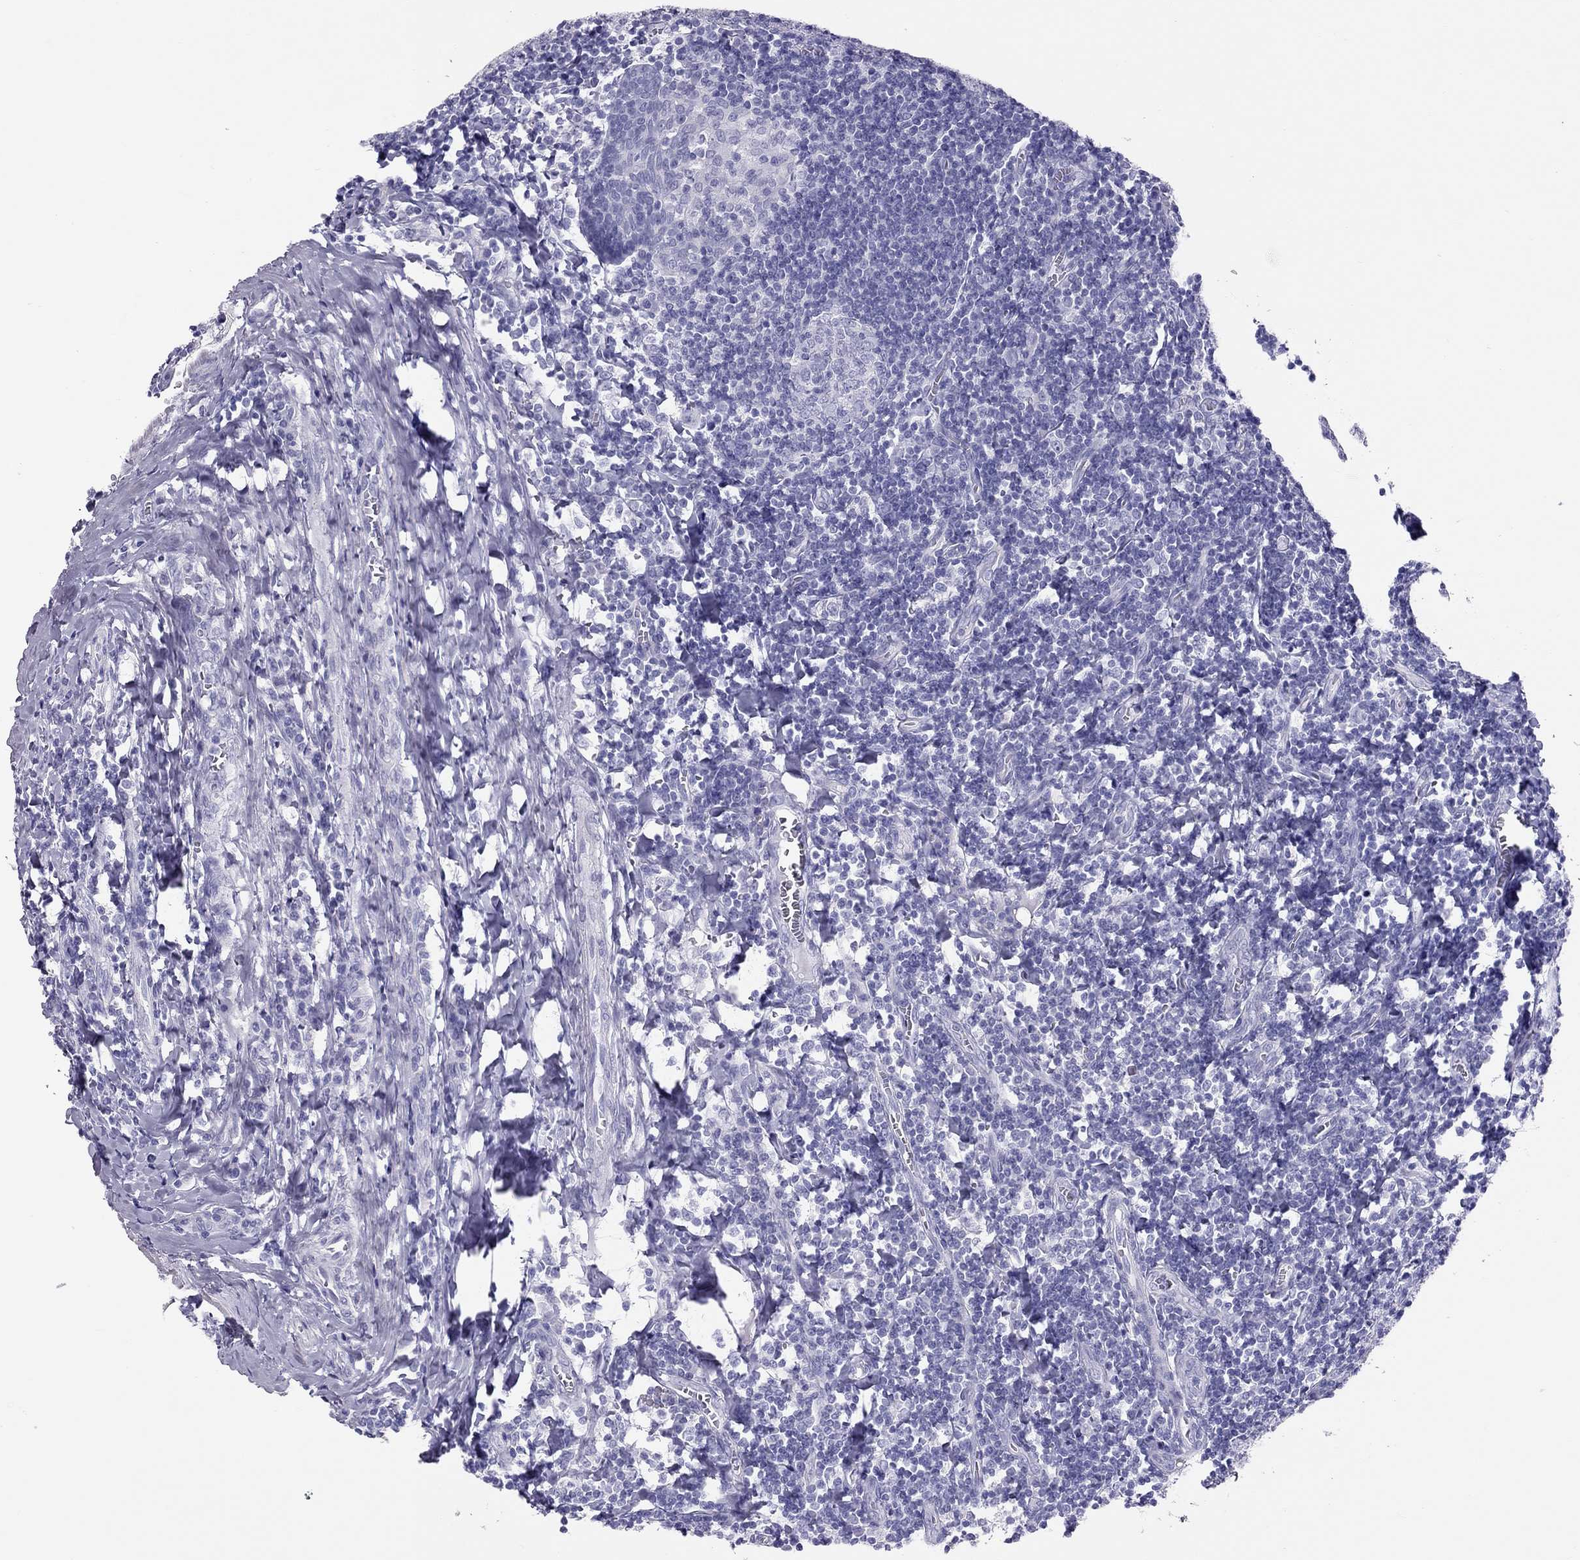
{"staining": {"intensity": "negative", "quantity": "none", "location": "none"}, "tissue": "tonsil", "cell_type": "Germinal center cells", "image_type": "normal", "snomed": [{"axis": "morphology", "description": "Normal tissue, NOS"}, {"axis": "morphology", "description": "Inflammation, NOS"}, {"axis": "topography", "description": "Tonsil"}], "caption": "The photomicrograph demonstrates no staining of germinal center cells in unremarkable tonsil. The staining is performed using DAB (3,3'-diaminobenzidine) brown chromogen with nuclei counter-stained in using hematoxylin.", "gene": "PSMB11", "patient": {"sex": "female", "age": 31}}